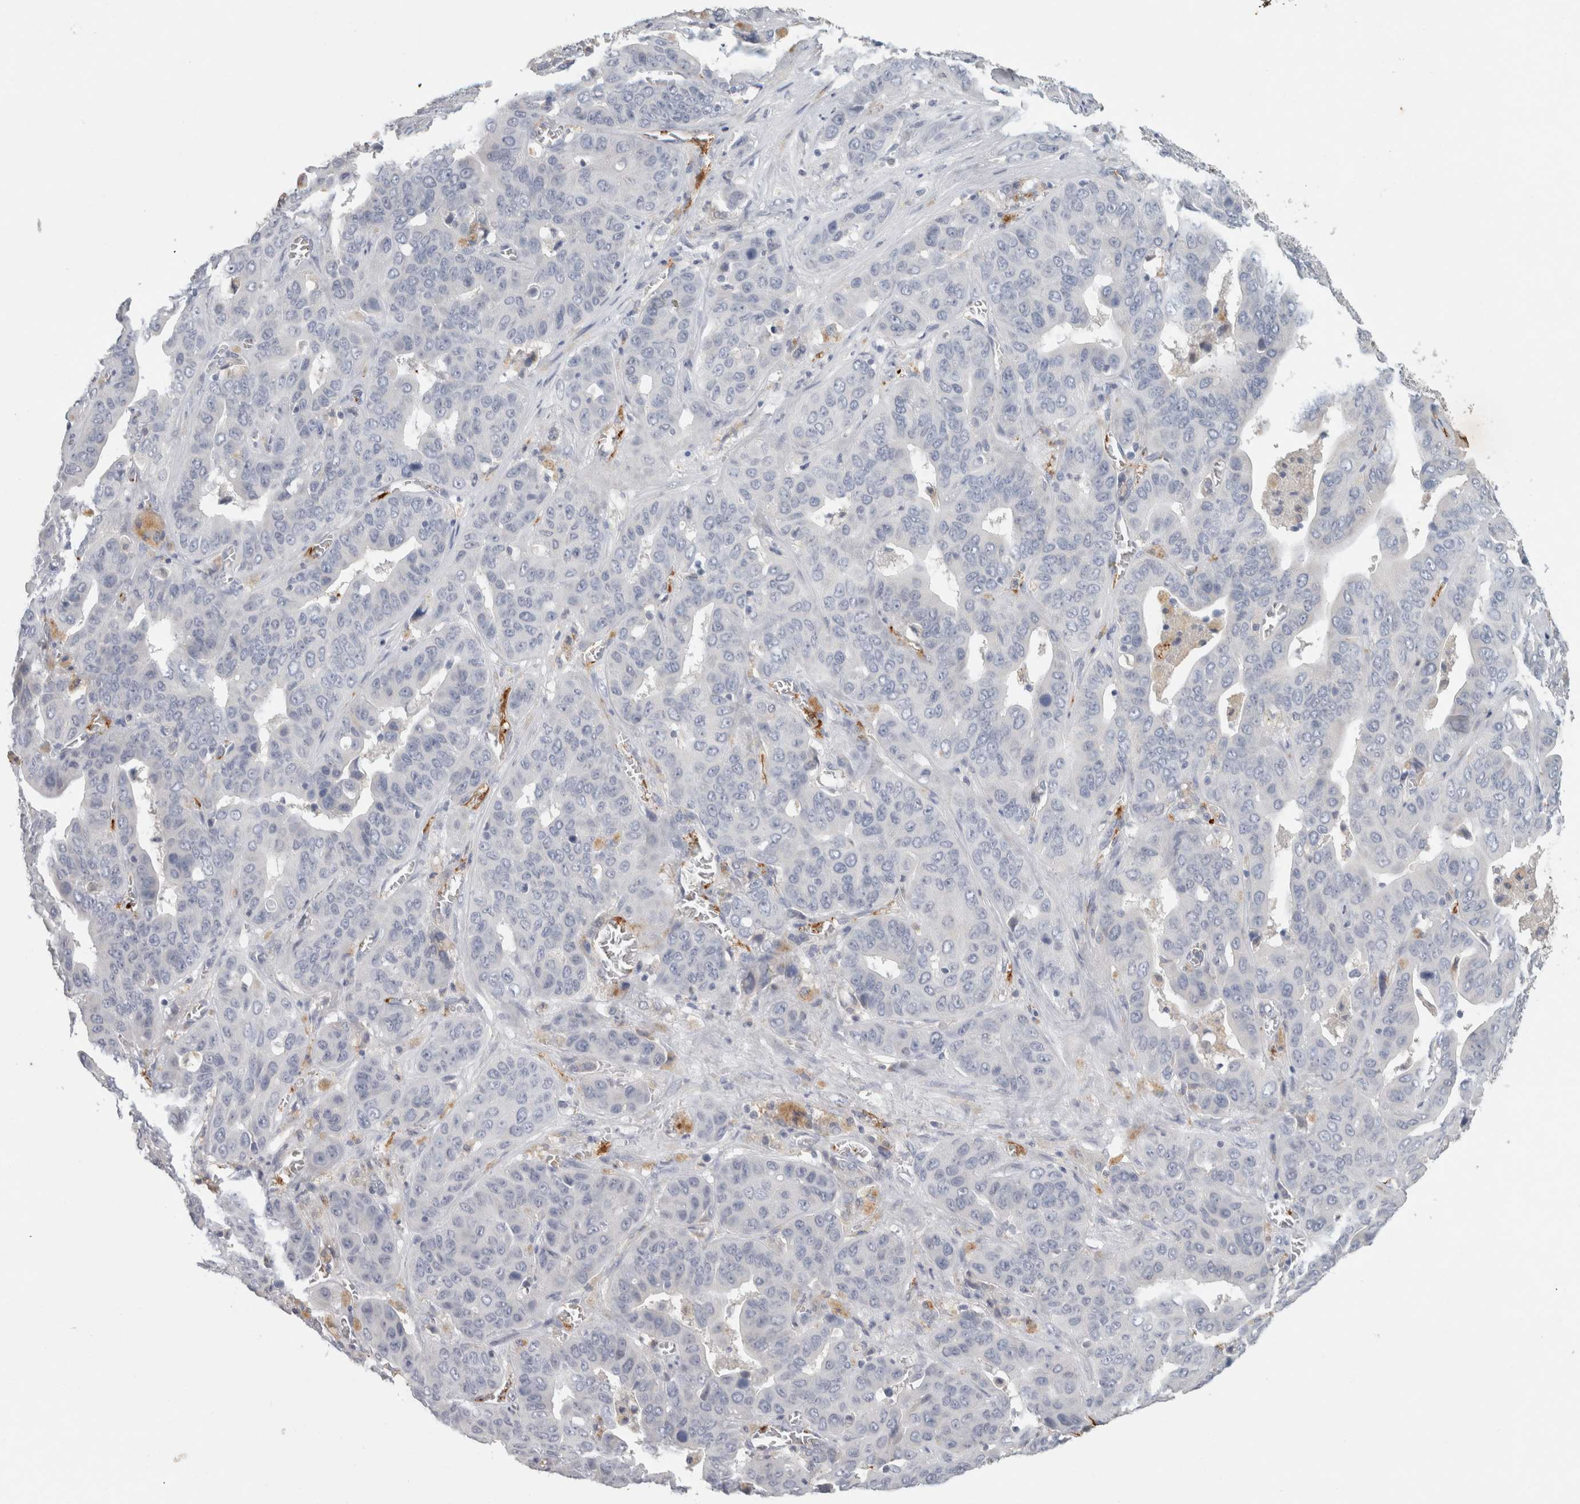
{"staining": {"intensity": "negative", "quantity": "none", "location": "none"}, "tissue": "liver cancer", "cell_type": "Tumor cells", "image_type": "cancer", "snomed": [{"axis": "morphology", "description": "Cholangiocarcinoma"}, {"axis": "topography", "description": "Liver"}], "caption": "DAB (3,3'-diaminobenzidine) immunohistochemical staining of liver cholangiocarcinoma displays no significant positivity in tumor cells.", "gene": "CD36", "patient": {"sex": "female", "age": 52}}